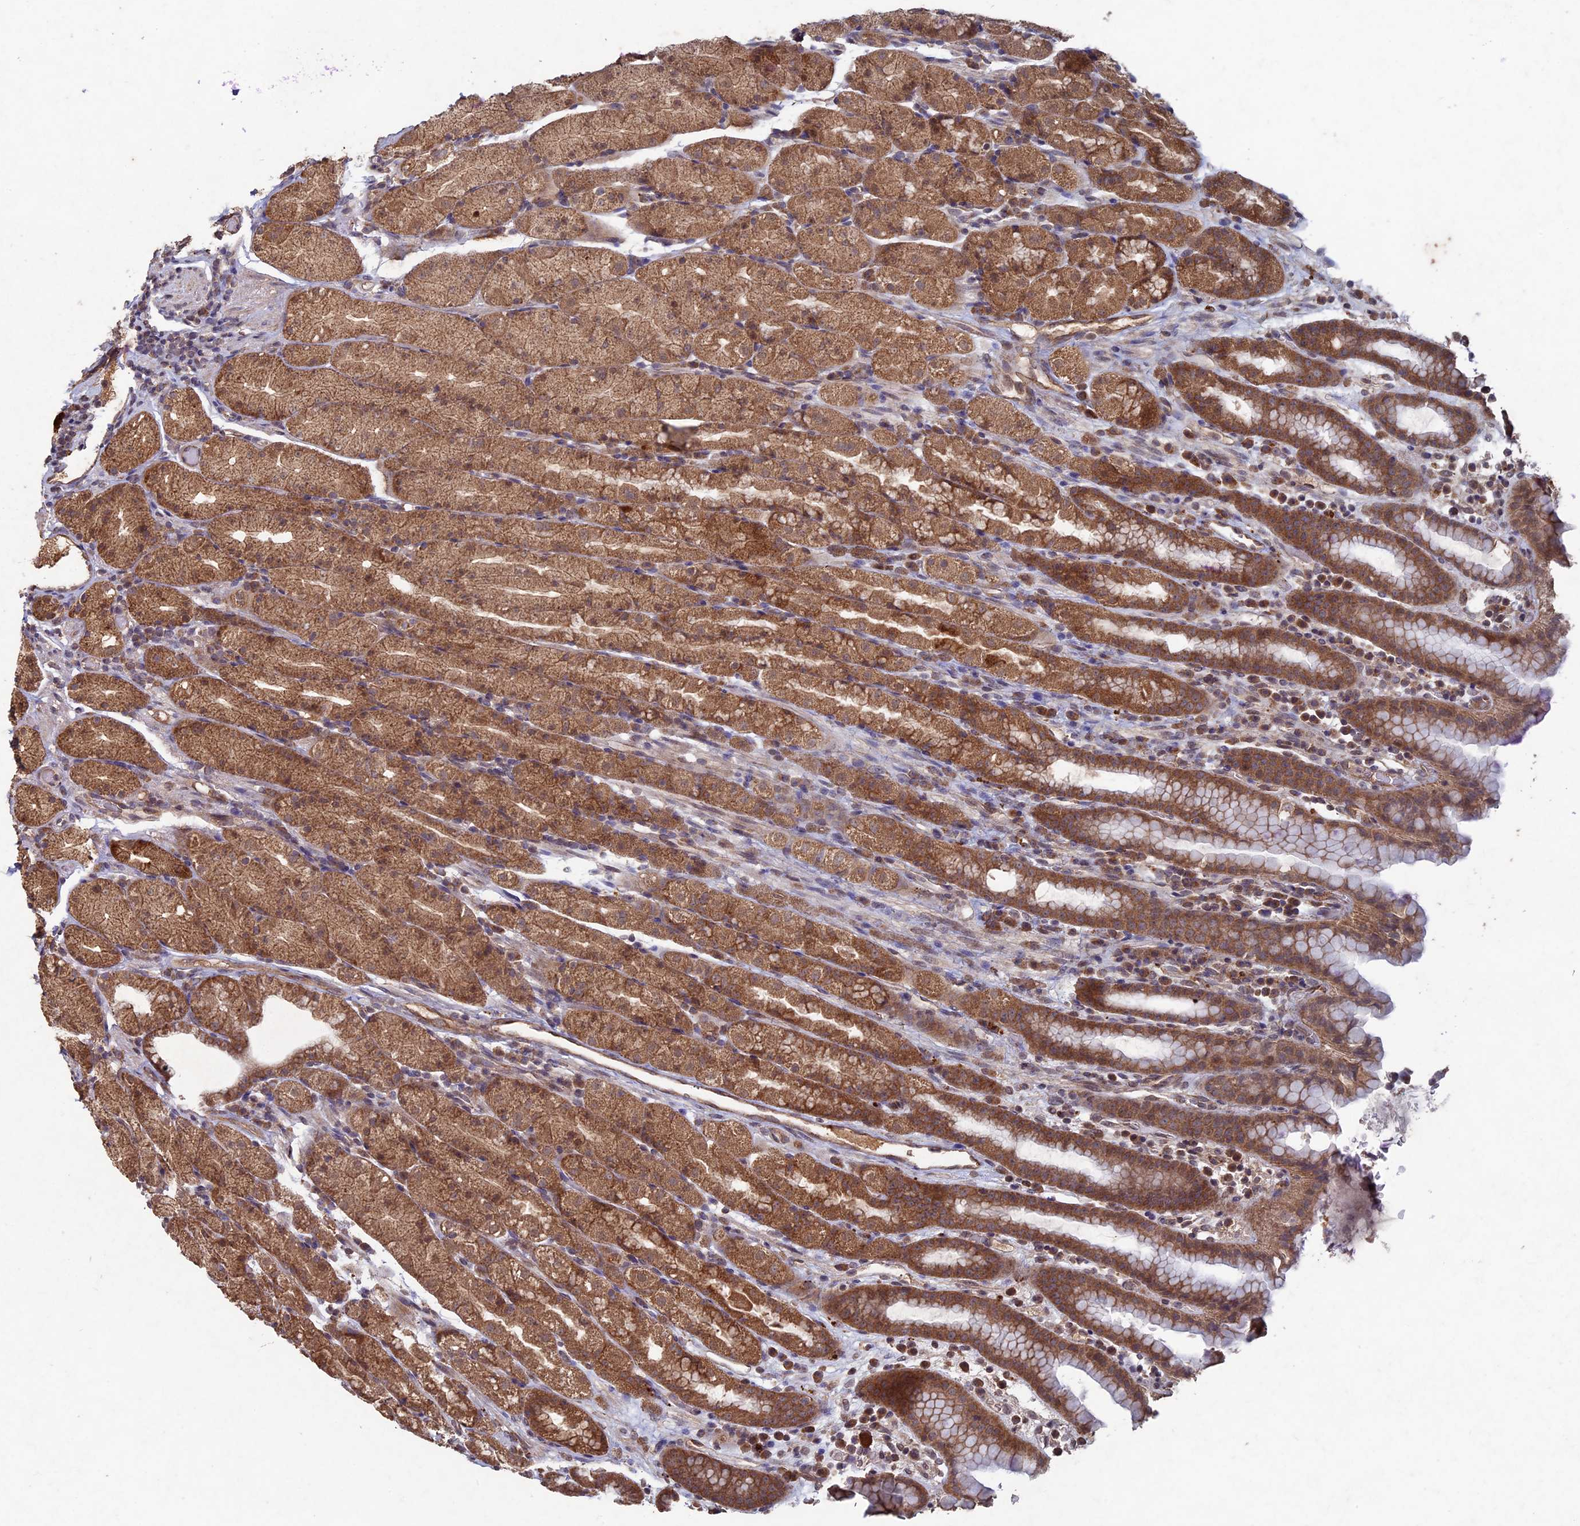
{"staining": {"intensity": "strong", "quantity": ">75%", "location": "cytoplasmic/membranous,nuclear"}, "tissue": "stomach", "cell_type": "Glandular cells", "image_type": "normal", "snomed": [{"axis": "morphology", "description": "Normal tissue, NOS"}, {"axis": "topography", "description": "Stomach, upper"}, {"axis": "topography", "description": "Stomach, lower"}, {"axis": "topography", "description": "Small intestine"}], "caption": "Immunohistochemical staining of benign stomach demonstrates high levels of strong cytoplasmic/membranous,nuclear expression in approximately >75% of glandular cells.", "gene": "RCCD1", "patient": {"sex": "male", "age": 68}}